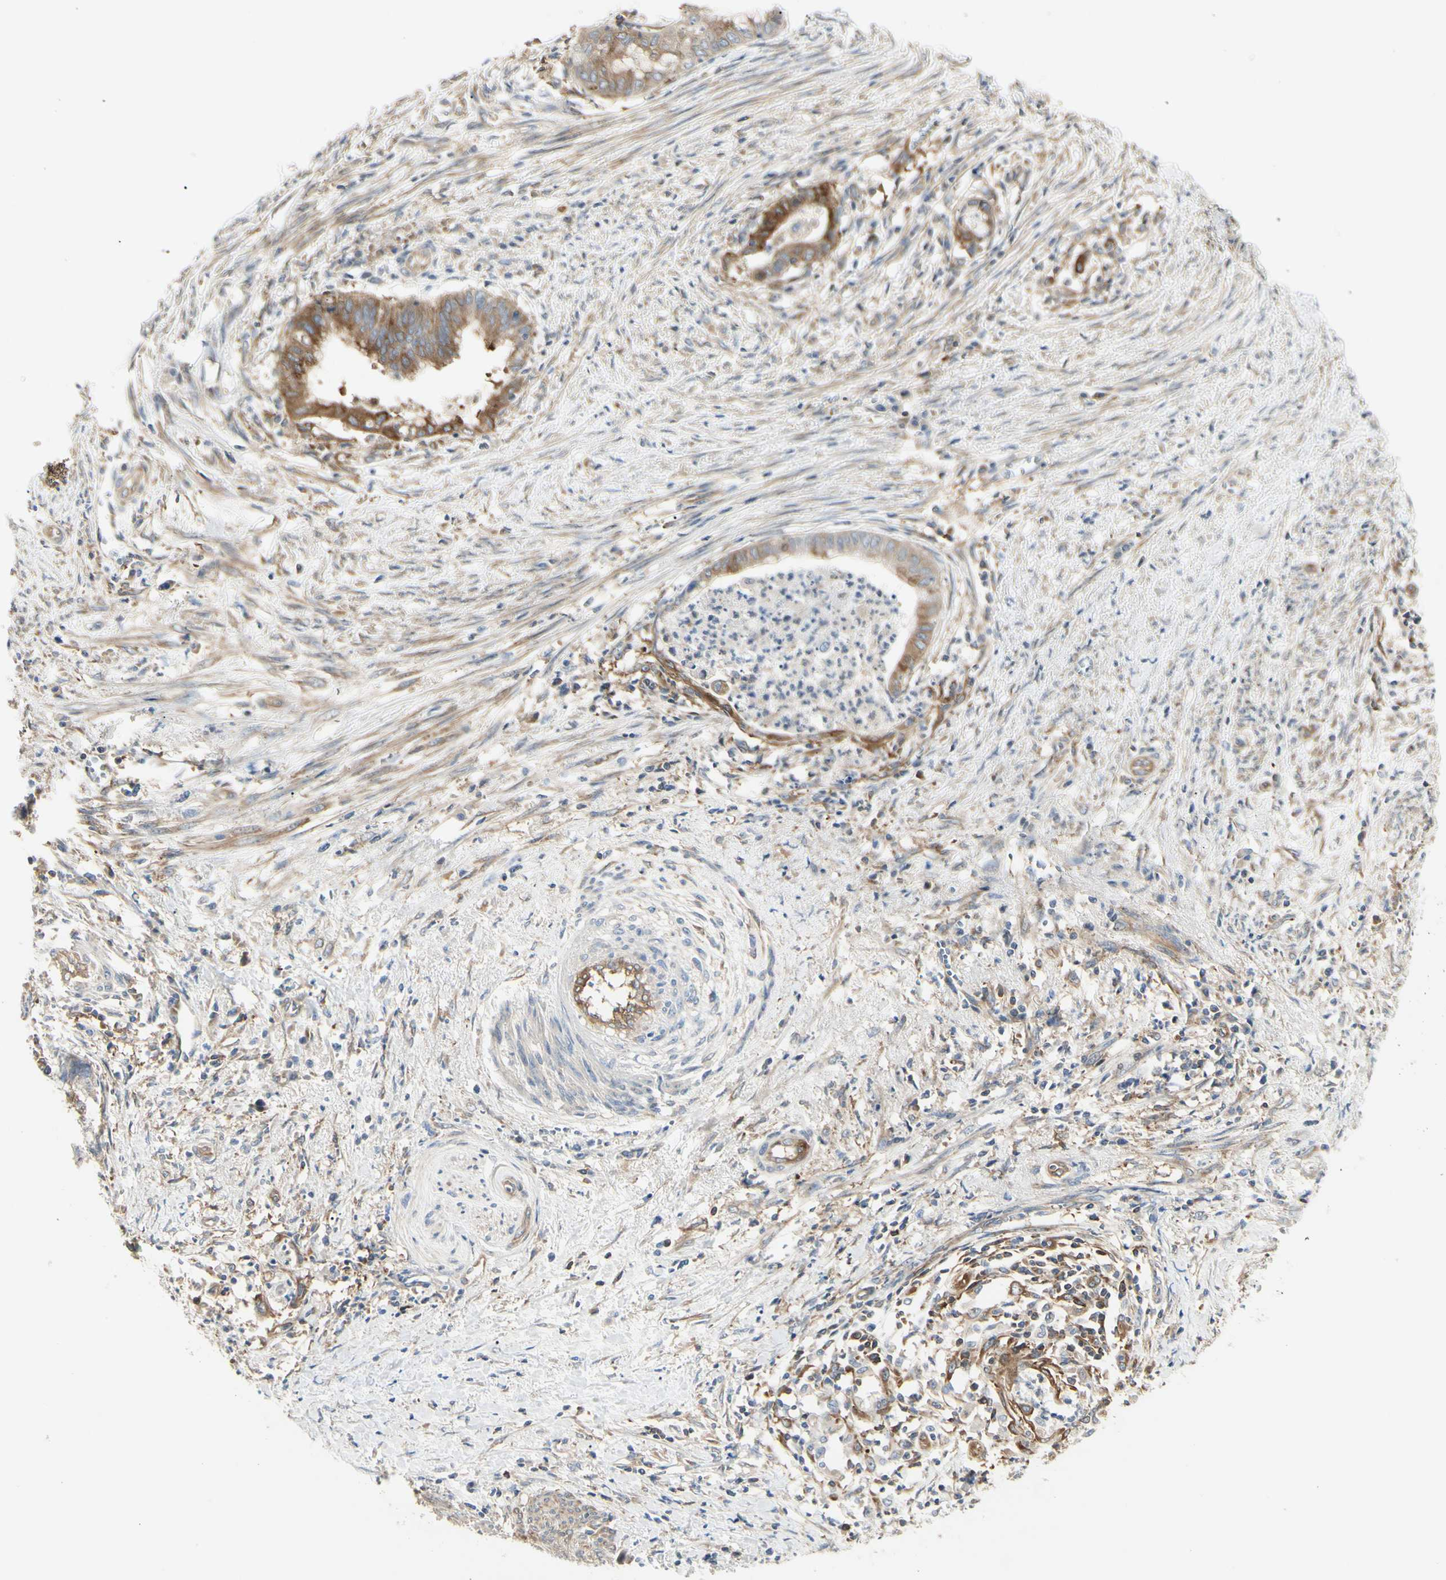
{"staining": {"intensity": "moderate", "quantity": ">75%", "location": "cytoplasmic/membranous"}, "tissue": "endometrial cancer", "cell_type": "Tumor cells", "image_type": "cancer", "snomed": [{"axis": "morphology", "description": "Necrosis, NOS"}, {"axis": "morphology", "description": "Adenocarcinoma, NOS"}, {"axis": "topography", "description": "Endometrium"}], "caption": "DAB immunohistochemical staining of human adenocarcinoma (endometrial) demonstrates moderate cytoplasmic/membranous protein staining in approximately >75% of tumor cells.", "gene": "NFKB2", "patient": {"sex": "female", "age": 79}}